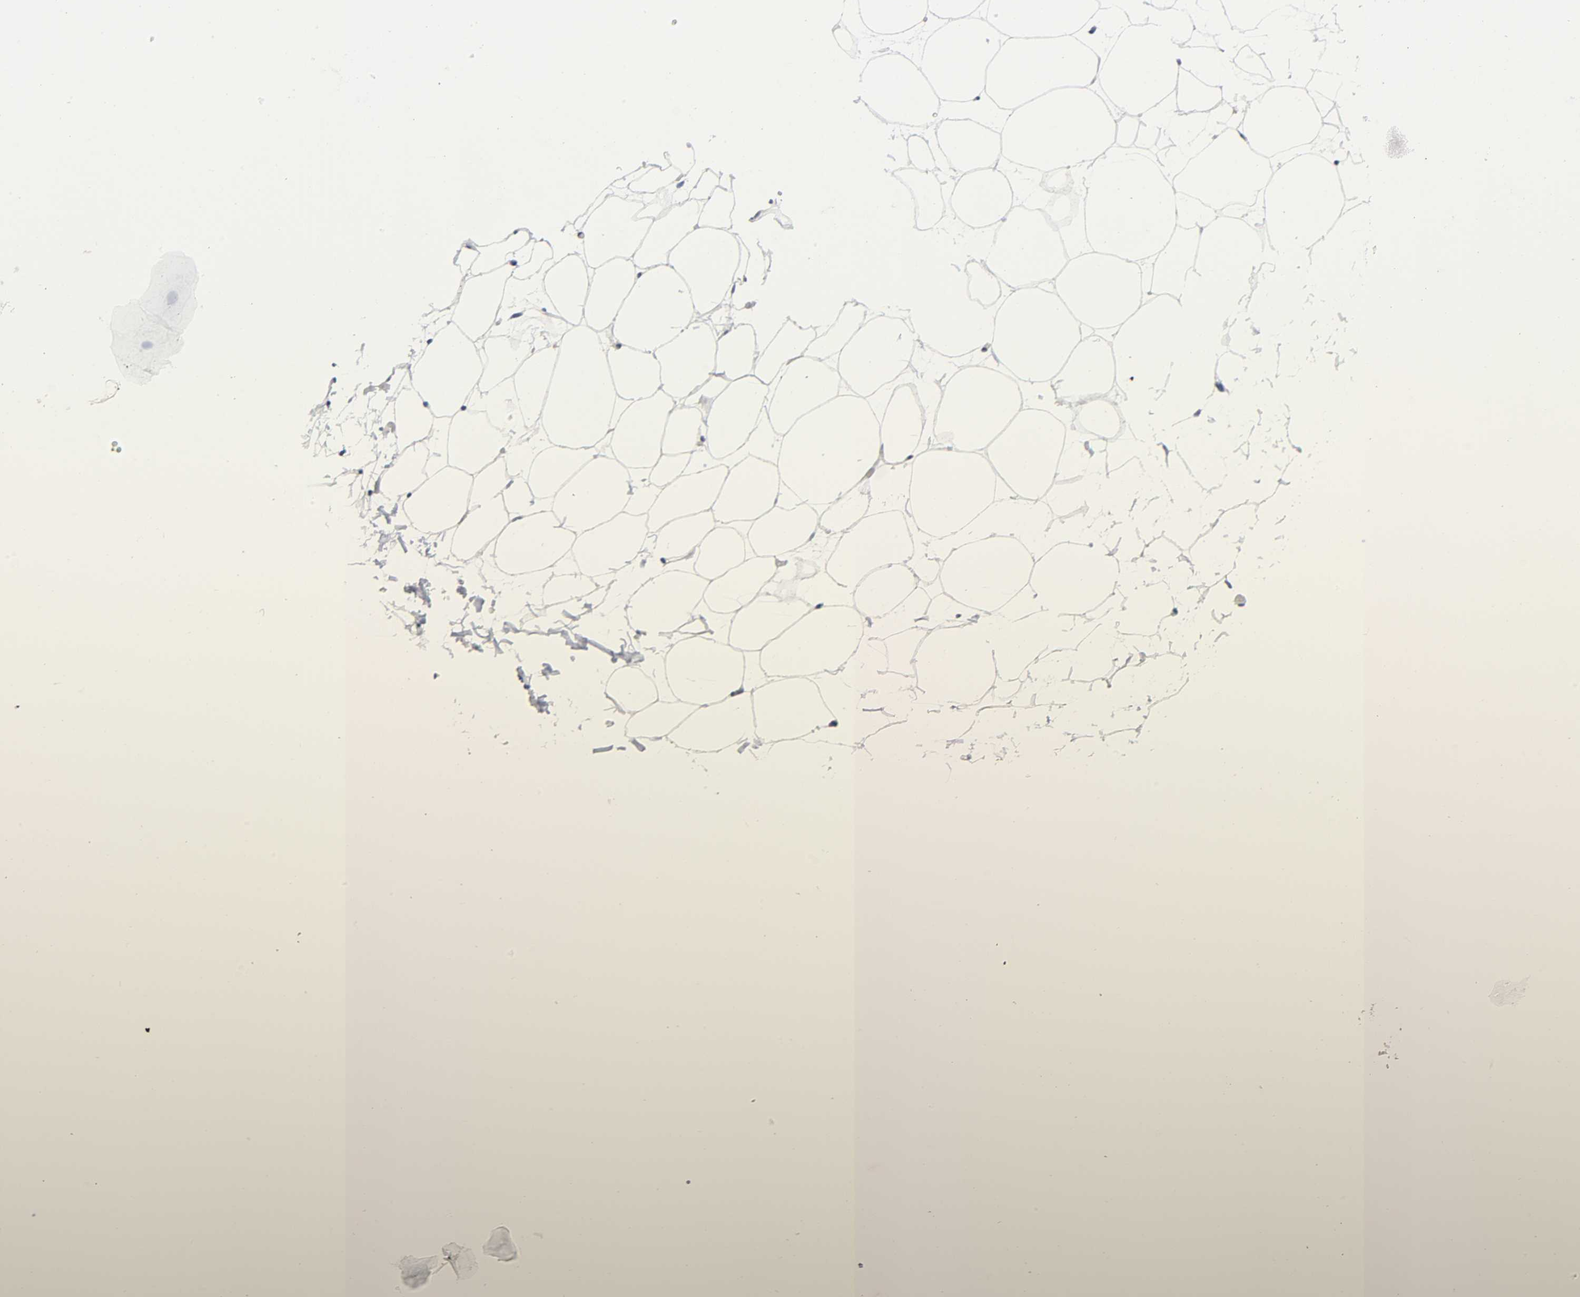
{"staining": {"intensity": "negative", "quantity": "none", "location": "none"}, "tissue": "adipose tissue", "cell_type": "Adipocytes", "image_type": "normal", "snomed": [{"axis": "morphology", "description": "Normal tissue, NOS"}, {"axis": "morphology", "description": "Duct carcinoma"}, {"axis": "topography", "description": "Breast"}, {"axis": "topography", "description": "Adipose tissue"}], "caption": "DAB immunohistochemical staining of normal adipose tissue exhibits no significant positivity in adipocytes.", "gene": "AOPEP", "patient": {"sex": "female", "age": 37}}